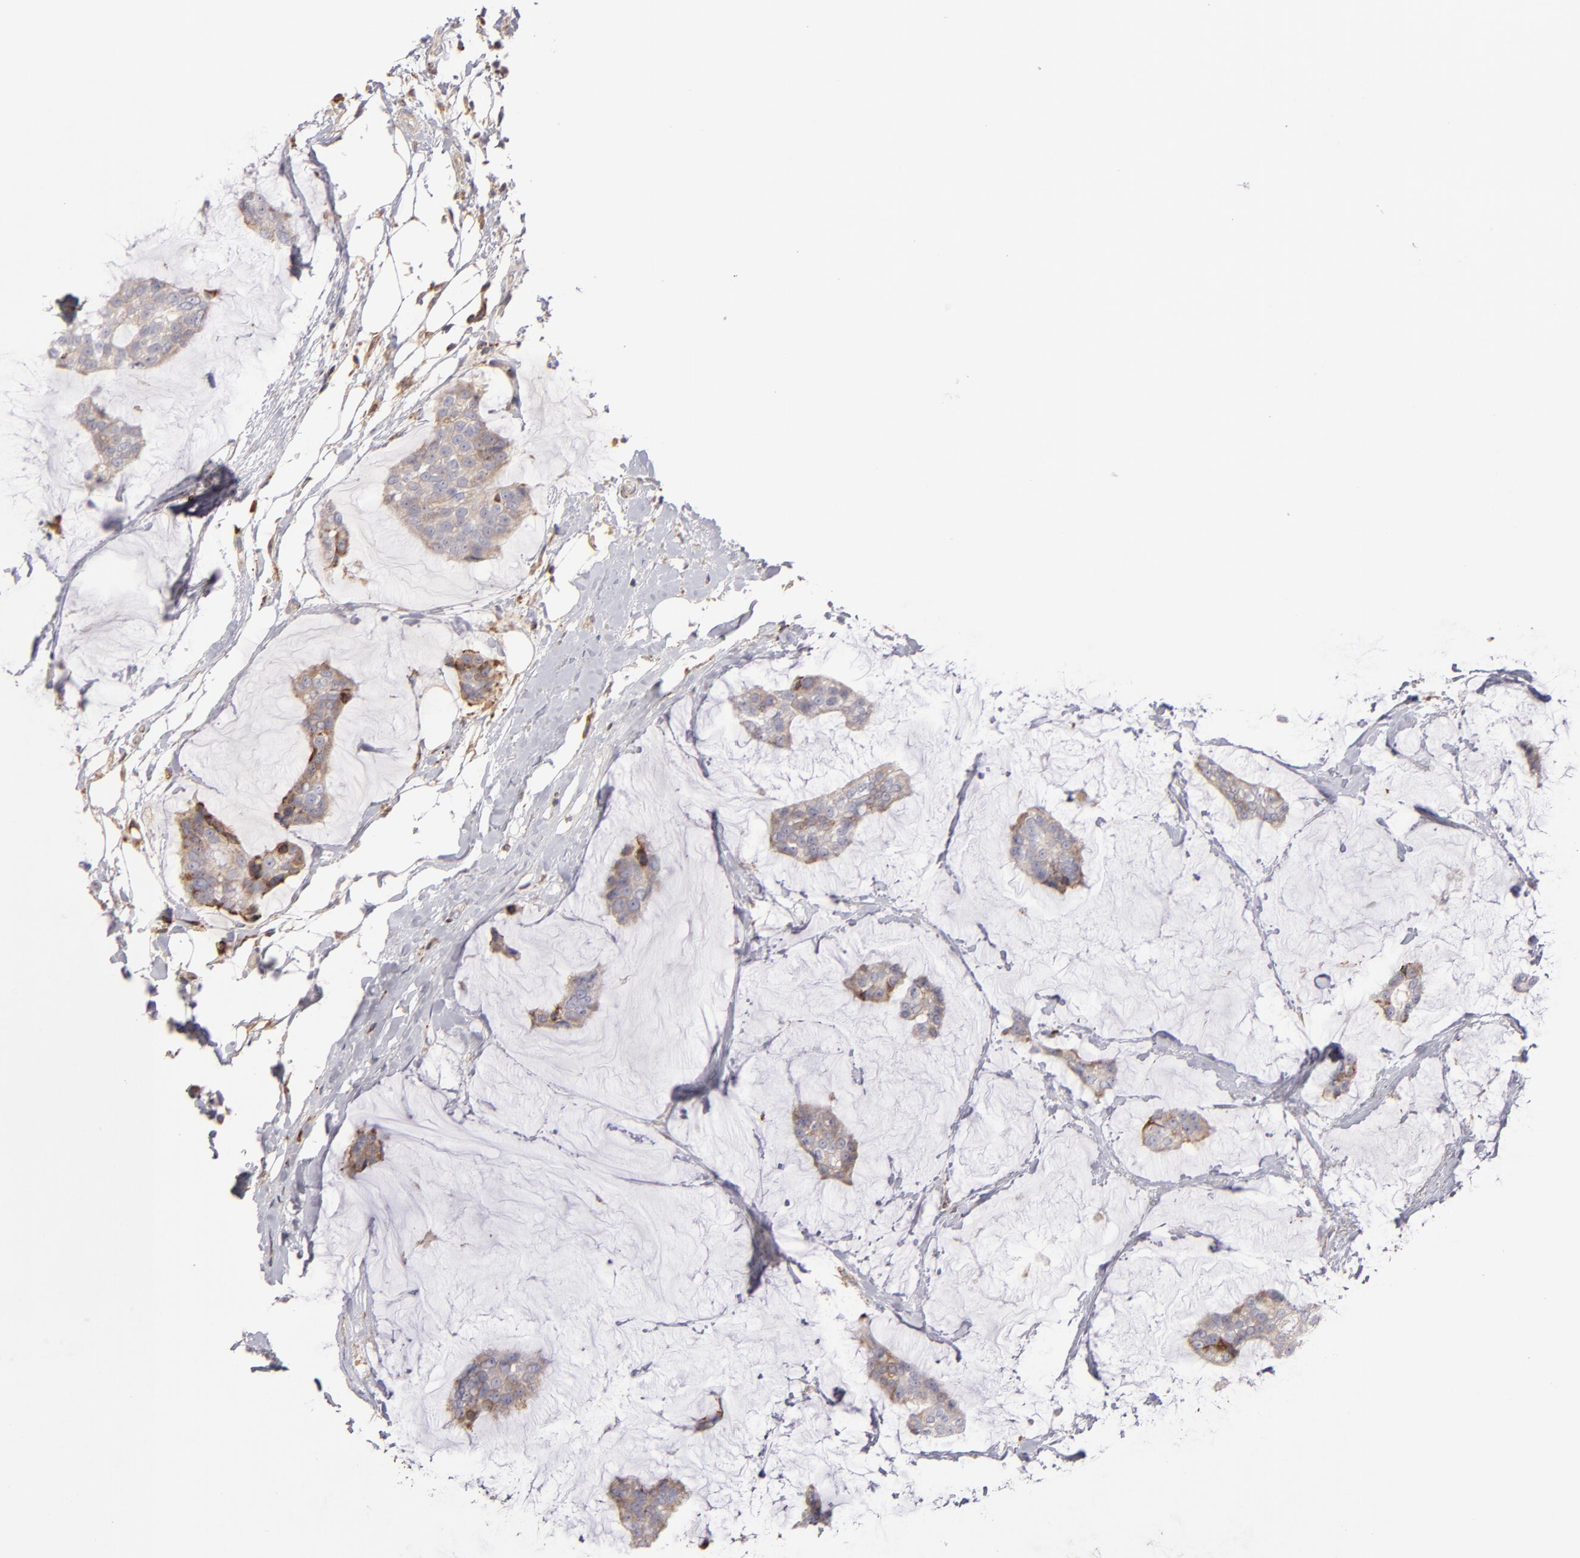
{"staining": {"intensity": "moderate", "quantity": ">75%", "location": "cytoplasmic/membranous"}, "tissue": "breast cancer", "cell_type": "Tumor cells", "image_type": "cancer", "snomed": [{"axis": "morphology", "description": "Duct carcinoma"}, {"axis": "topography", "description": "Breast"}], "caption": "A brown stain highlights moderate cytoplasmic/membranous expression of a protein in breast cancer tumor cells. (DAB (3,3'-diaminobenzidine) IHC, brown staining for protein, blue staining for nuclei).", "gene": "CFB", "patient": {"sex": "female", "age": 93}}